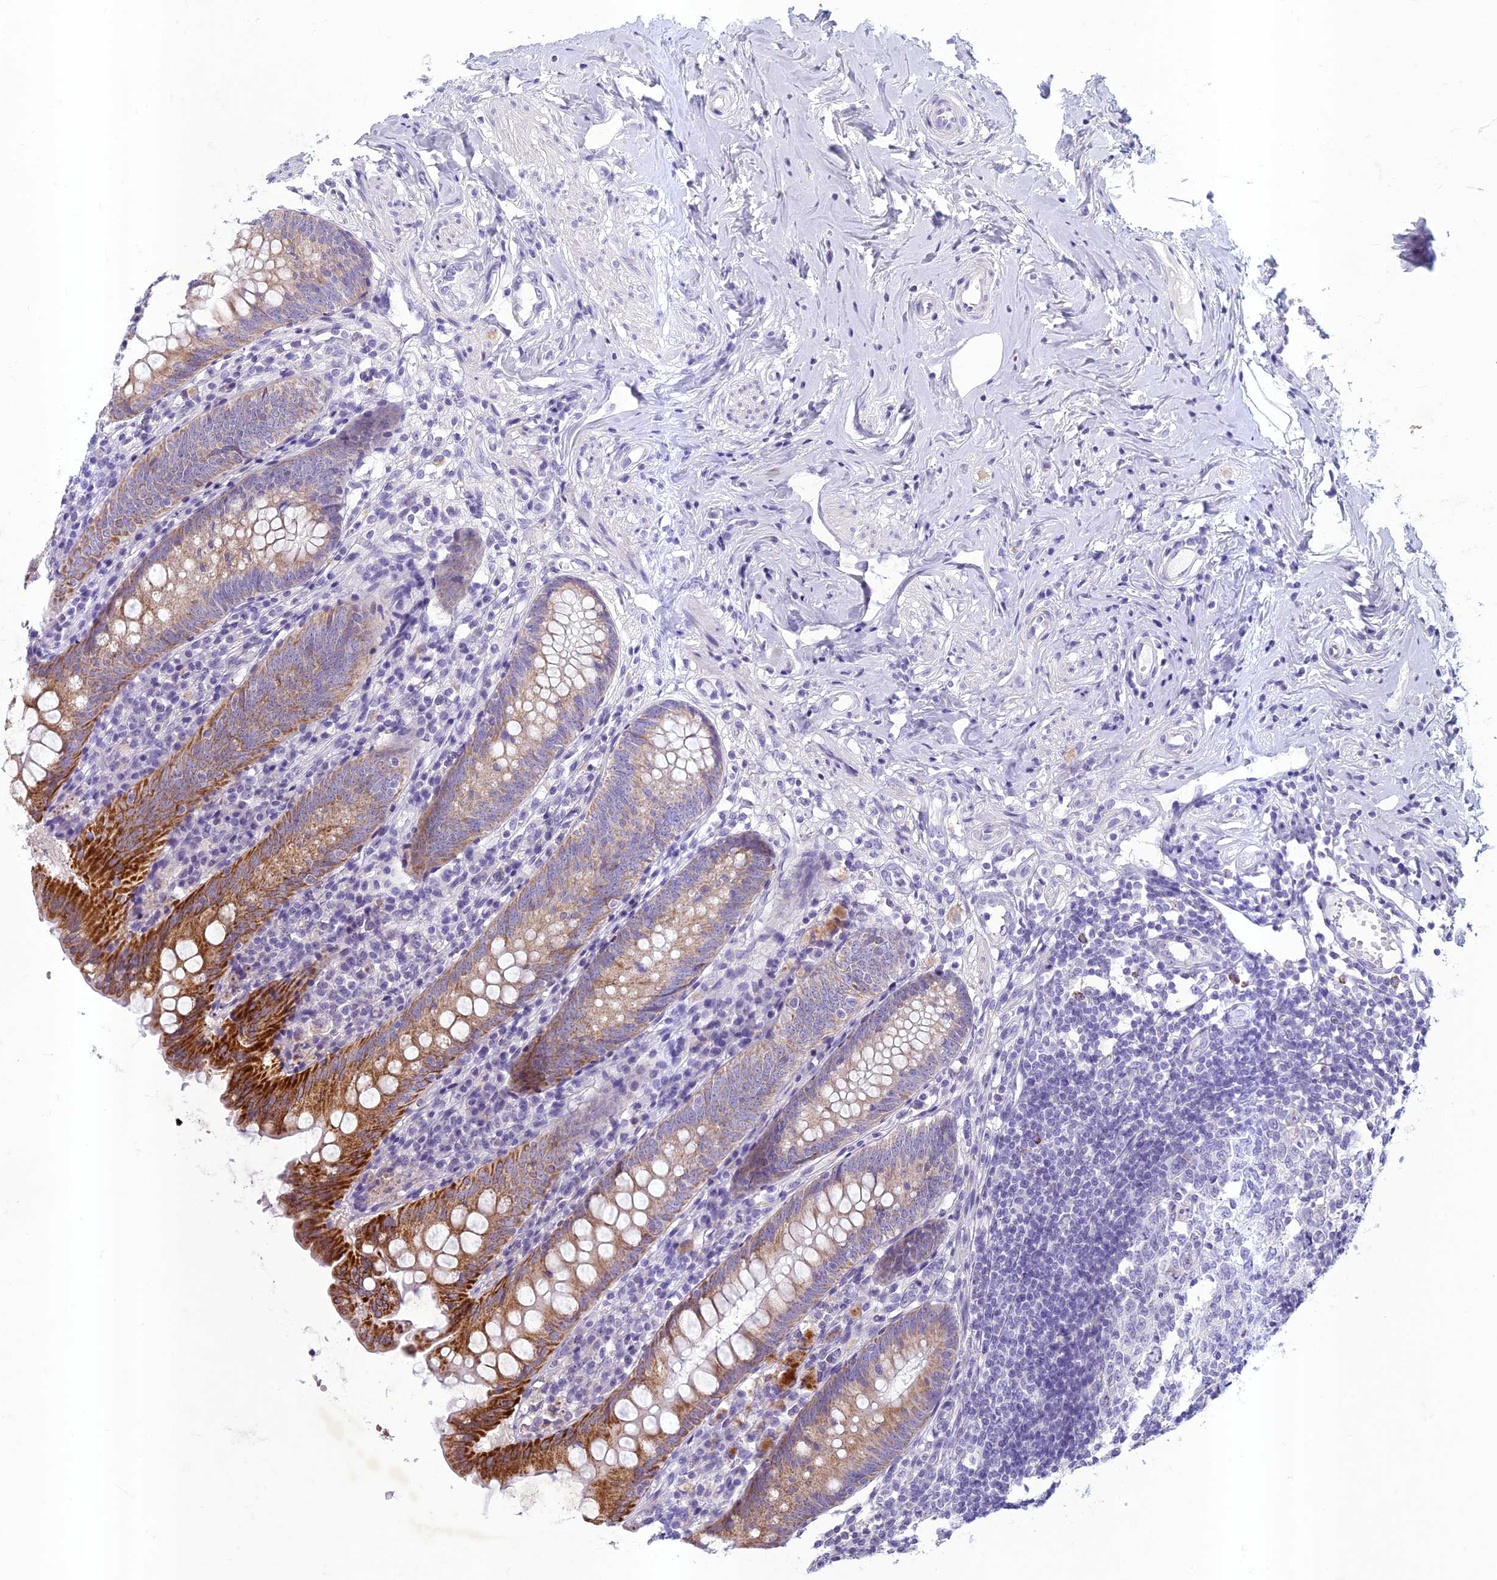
{"staining": {"intensity": "strong", "quantity": "25%-75%", "location": "cytoplasmic/membranous"}, "tissue": "appendix", "cell_type": "Glandular cells", "image_type": "normal", "snomed": [{"axis": "morphology", "description": "Normal tissue, NOS"}, {"axis": "topography", "description": "Appendix"}], "caption": "Protein expression by IHC displays strong cytoplasmic/membranous positivity in approximately 25%-75% of glandular cells in unremarkable appendix. Immunohistochemistry stains the protein in brown and the nuclei are stained blue.", "gene": "HIGD1A", "patient": {"sex": "female", "age": 54}}